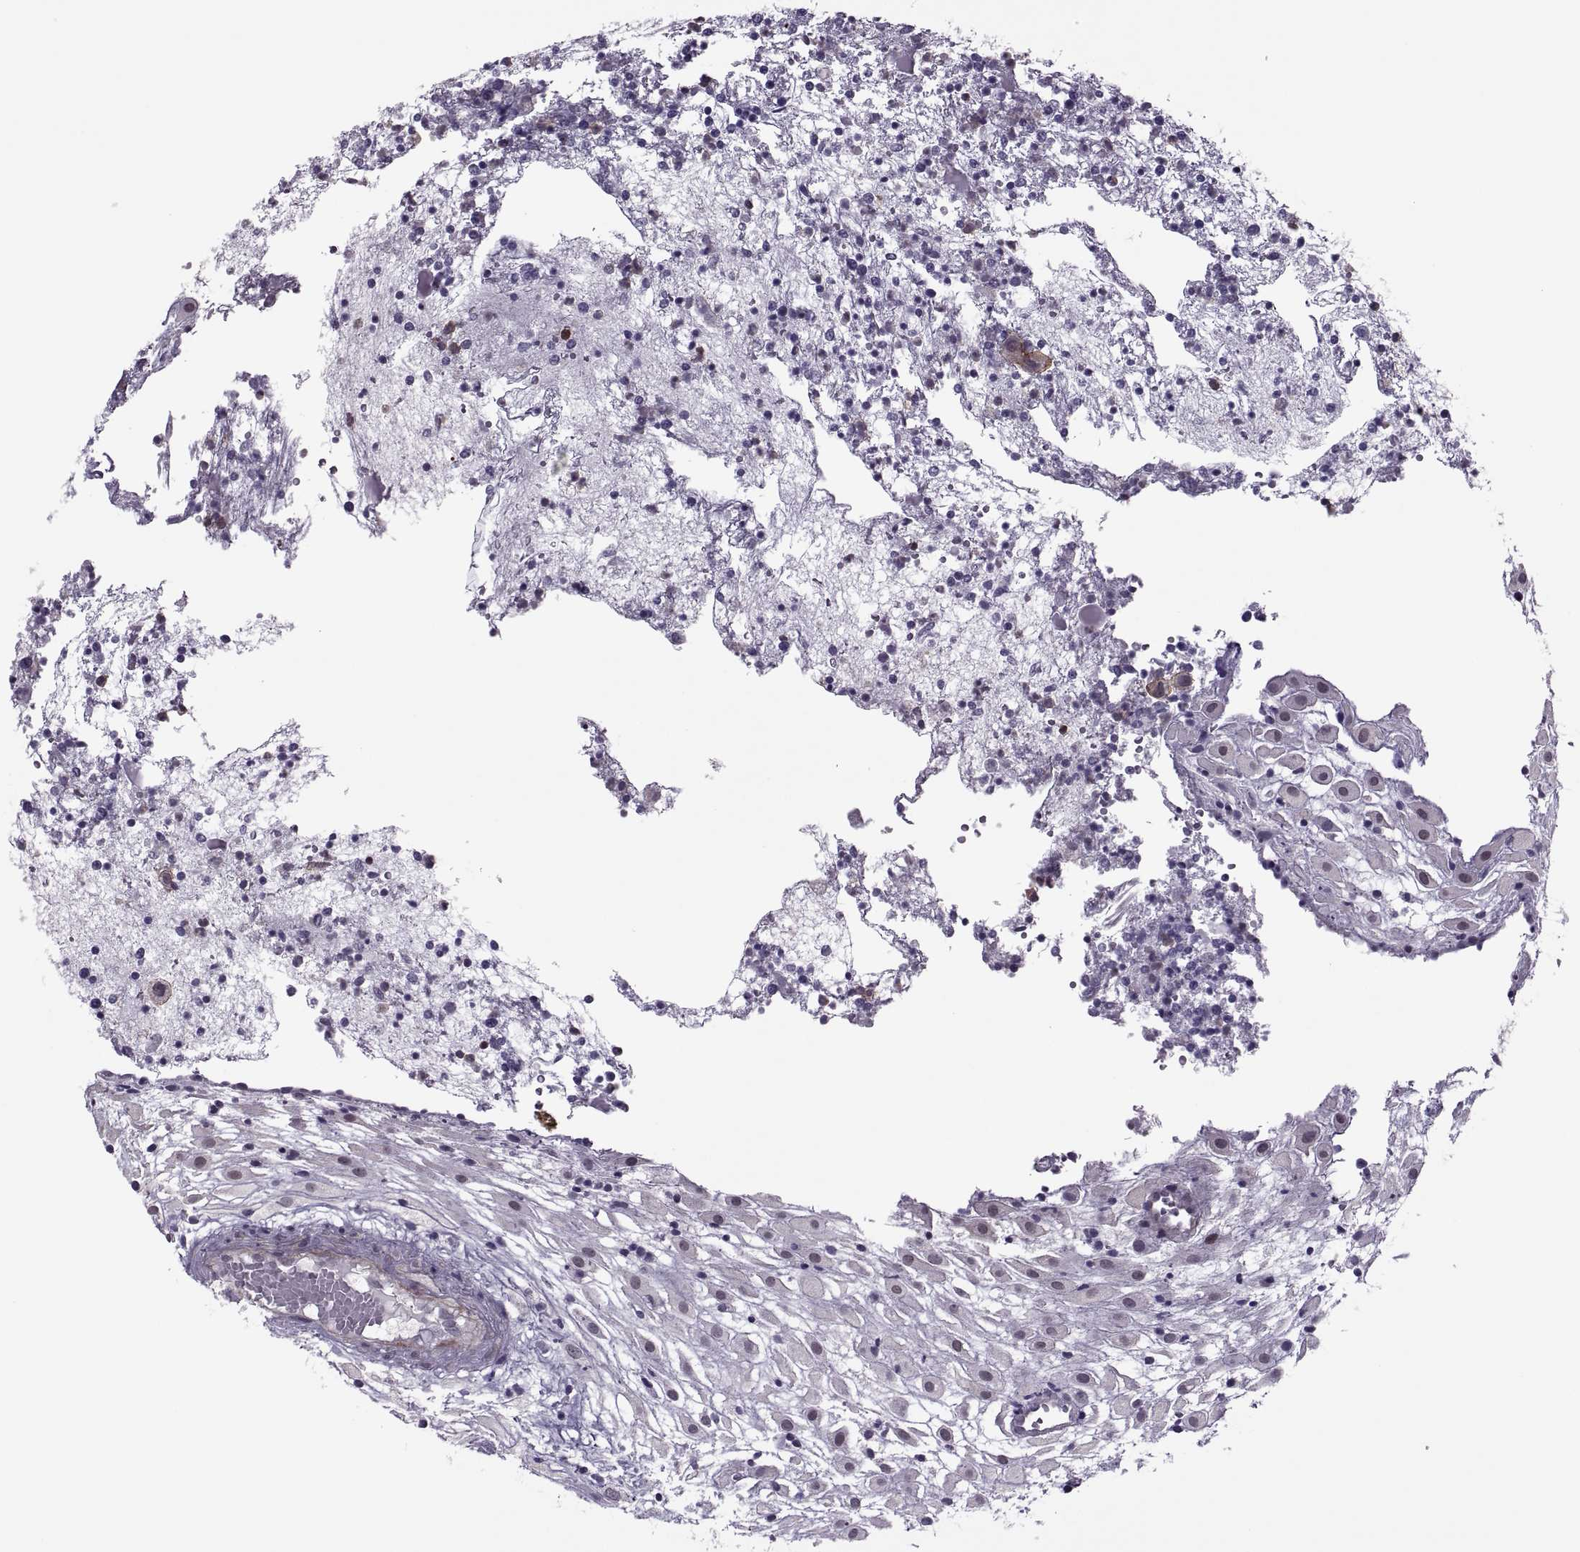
{"staining": {"intensity": "negative", "quantity": "none", "location": "none"}, "tissue": "placenta", "cell_type": "Decidual cells", "image_type": "normal", "snomed": [{"axis": "morphology", "description": "Normal tissue, NOS"}, {"axis": "topography", "description": "Placenta"}], "caption": "Immunohistochemistry (IHC) photomicrograph of normal placenta stained for a protein (brown), which reveals no positivity in decidual cells. The staining was performed using DAB (3,3'-diaminobenzidine) to visualize the protein expression in brown, while the nuclei were stained in blue with hematoxylin (Magnification: 20x).", "gene": "ODF3", "patient": {"sex": "female", "age": 24}}